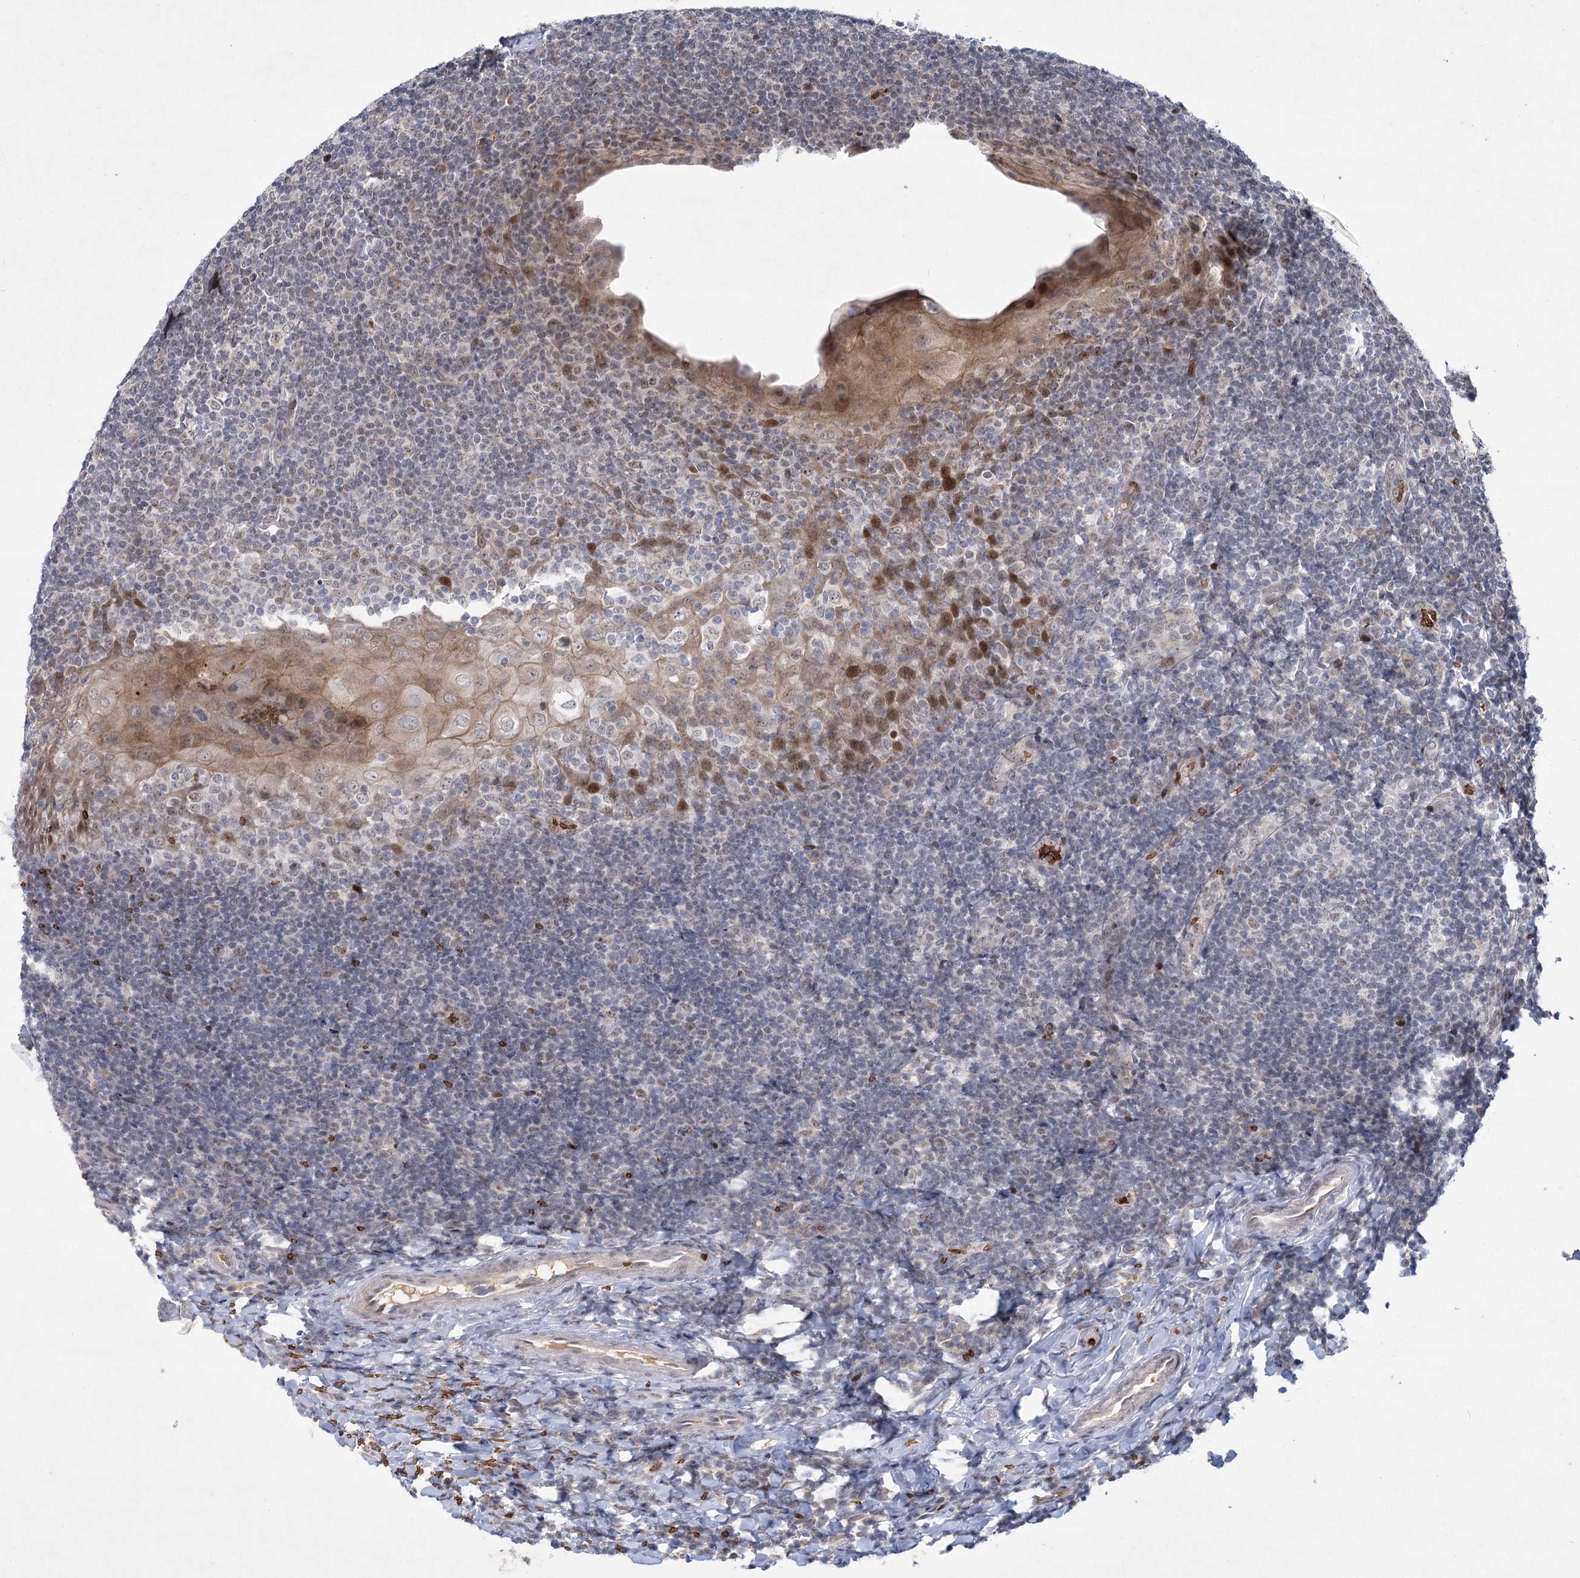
{"staining": {"intensity": "negative", "quantity": "none", "location": "none"}, "tissue": "tonsil", "cell_type": "Germinal center cells", "image_type": "normal", "snomed": [{"axis": "morphology", "description": "Normal tissue, NOS"}, {"axis": "topography", "description": "Tonsil"}], "caption": "Human tonsil stained for a protein using IHC shows no expression in germinal center cells.", "gene": "NSMCE4A", "patient": {"sex": "male", "age": 37}}